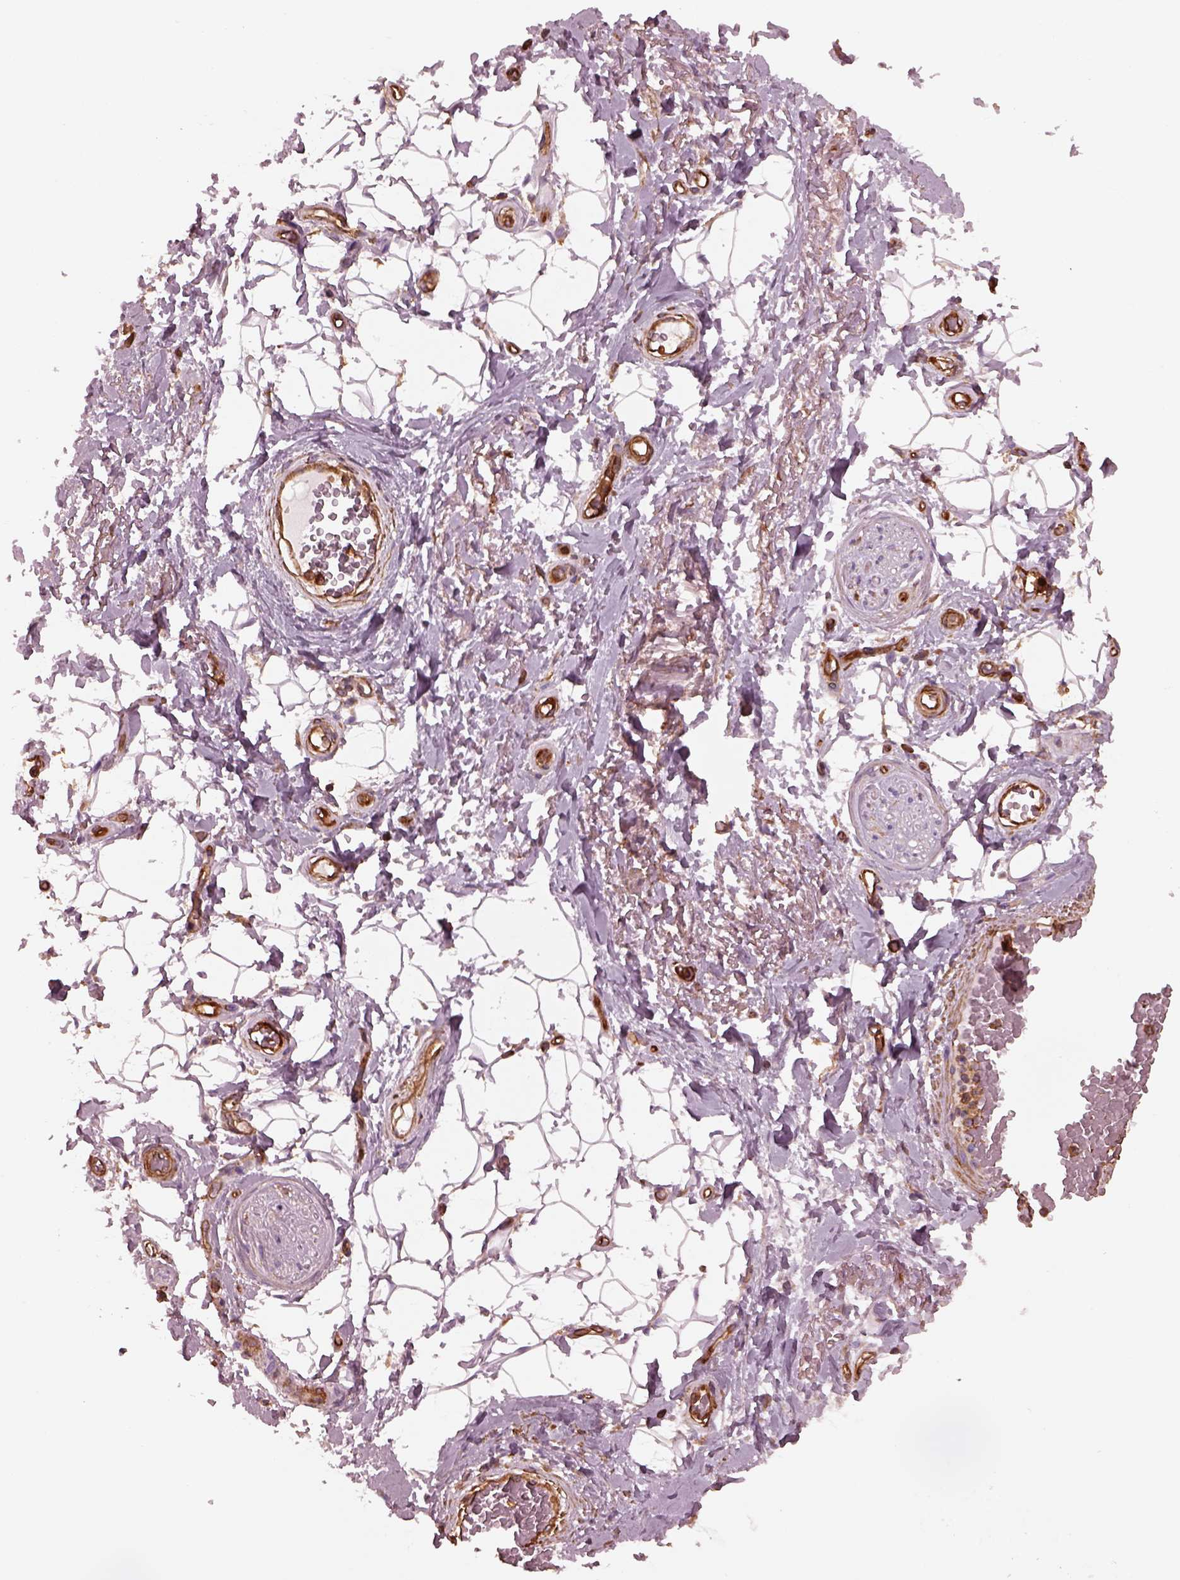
{"staining": {"intensity": "negative", "quantity": "none", "location": "none"}, "tissue": "adipose tissue", "cell_type": "Adipocytes", "image_type": "normal", "snomed": [{"axis": "morphology", "description": "Normal tissue, NOS"}, {"axis": "topography", "description": "Anal"}, {"axis": "topography", "description": "Peripheral nerve tissue"}], "caption": "Immunohistochemistry of unremarkable adipose tissue displays no positivity in adipocytes.", "gene": "MYL1", "patient": {"sex": "male", "age": 53}}